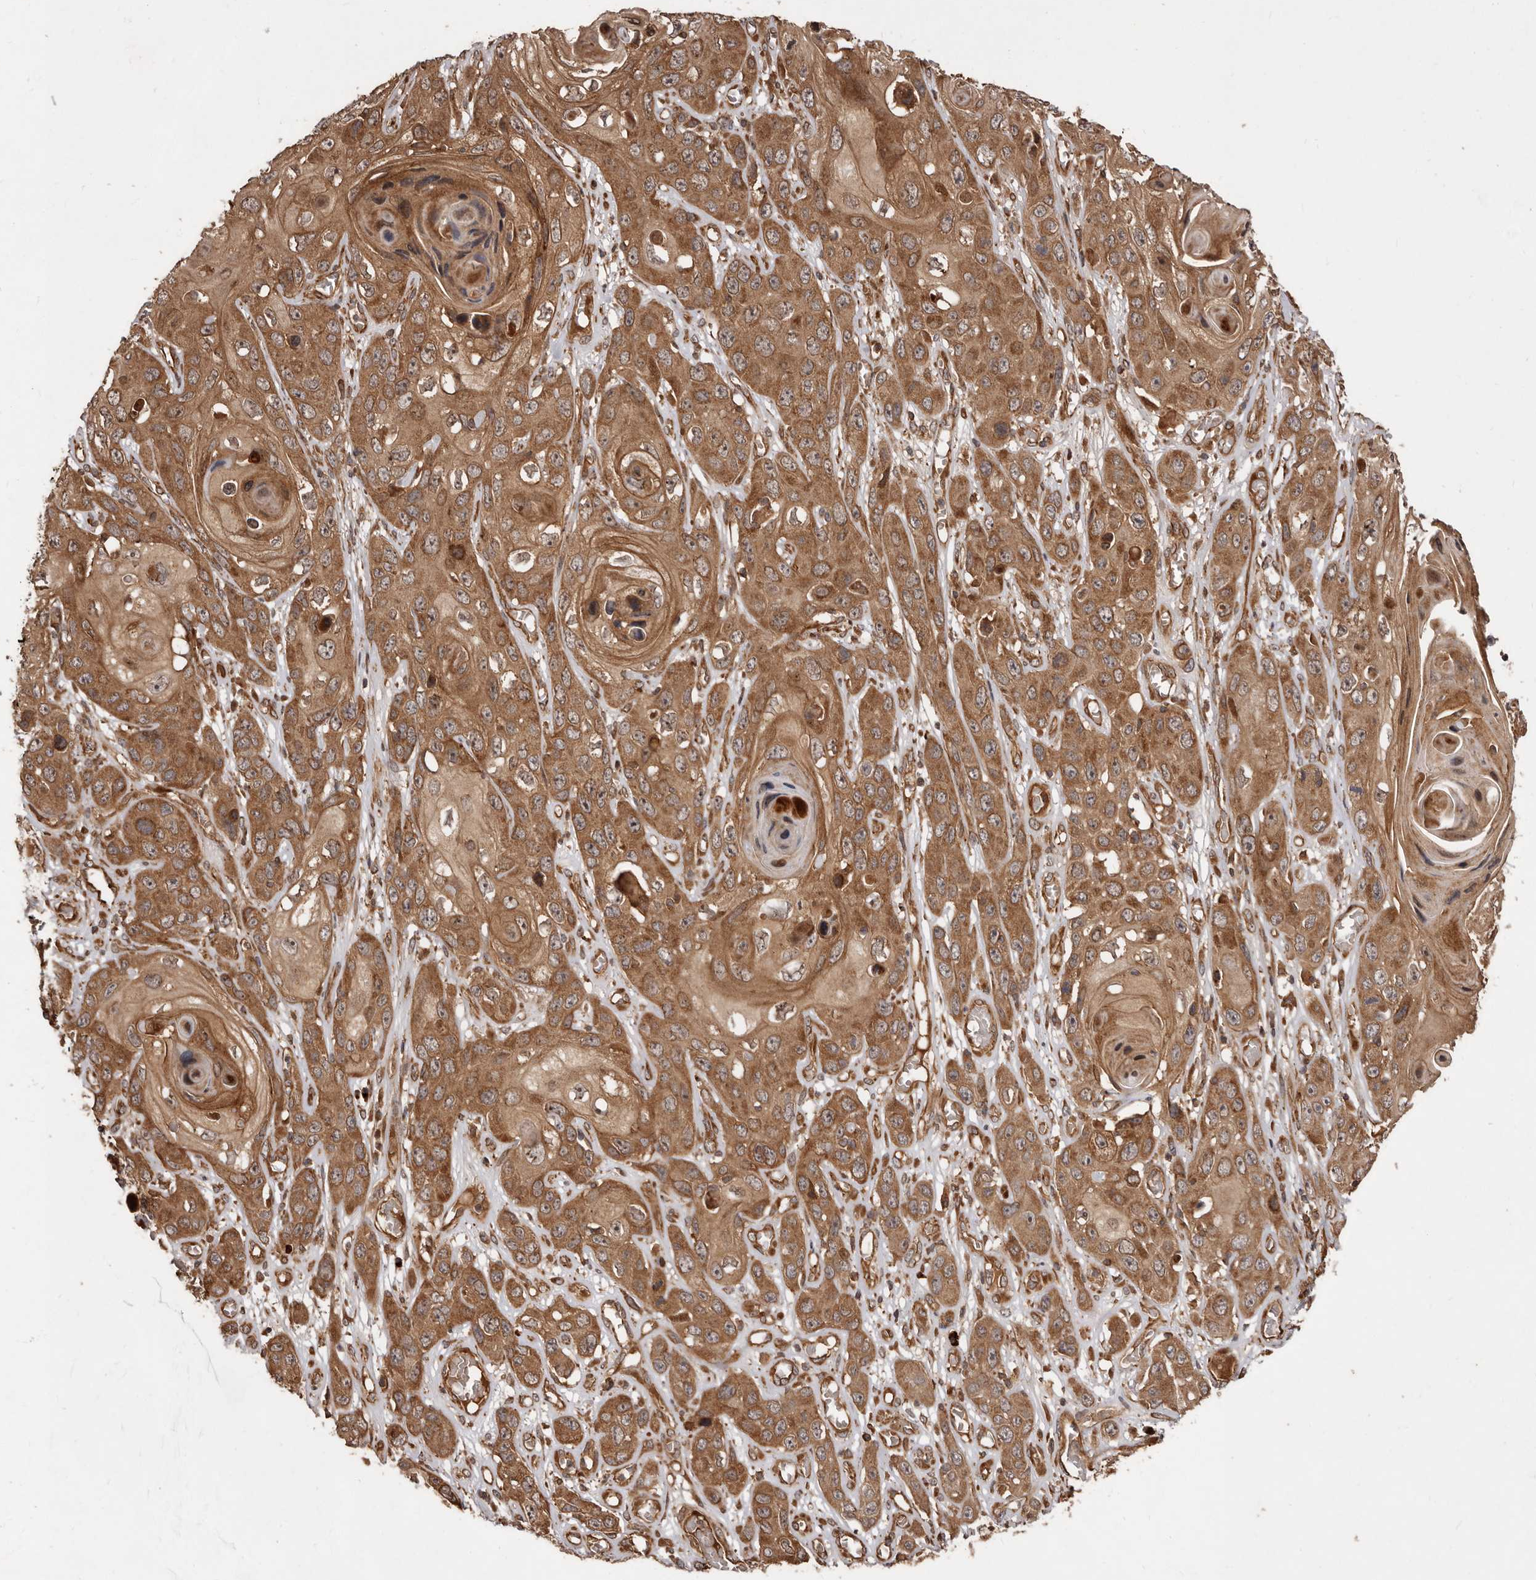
{"staining": {"intensity": "moderate", "quantity": ">75%", "location": "cytoplasmic/membranous"}, "tissue": "skin cancer", "cell_type": "Tumor cells", "image_type": "cancer", "snomed": [{"axis": "morphology", "description": "Squamous cell carcinoma, NOS"}, {"axis": "topography", "description": "Skin"}], "caption": "A histopathology image showing moderate cytoplasmic/membranous staining in approximately >75% of tumor cells in skin cancer, as visualized by brown immunohistochemical staining.", "gene": "STK36", "patient": {"sex": "male", "age": 55}}